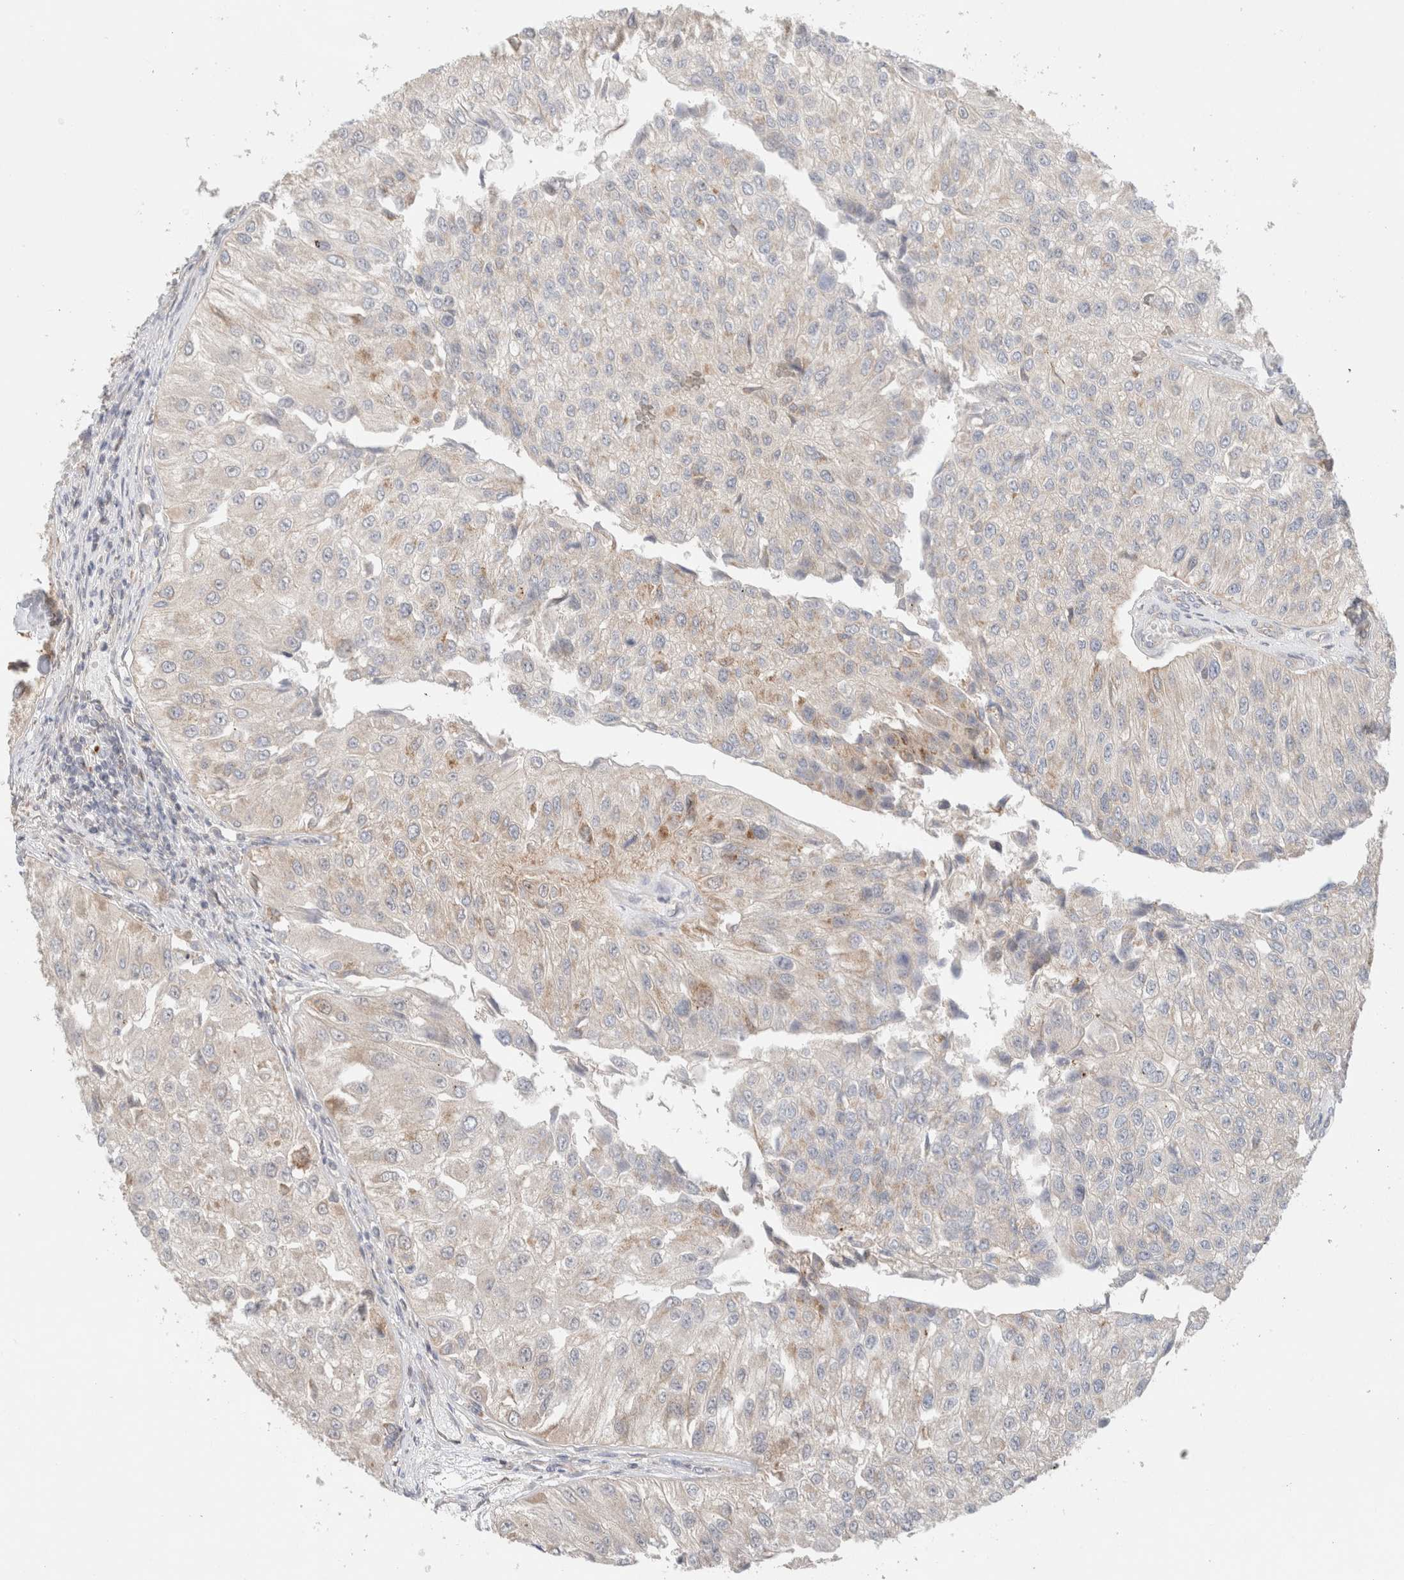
{"staining": {"intensity": "moderate", "quantity": "<25%", "location": "cytoplasmic/membranous"}, "tissue": "urothelial cancer", "cell_type": "Tumor cells", "image_type": "cancer", "snomed": [{"axis": "morphology", "description": "Urothelial carcinoma, High grade"}, {"axis": "topography", "description": "Kidney"}, {"axis": "topography", "description": "Urinary bladder"}], "caption": "Brown immunohistochemical staining in high-grade urothelial carcinoma demonstrates moderate cytoplasmic/membranous staining in about <25% of tumor cells.", "gene": "MRM3", "patient": {"sex": "male", "age": 77}}